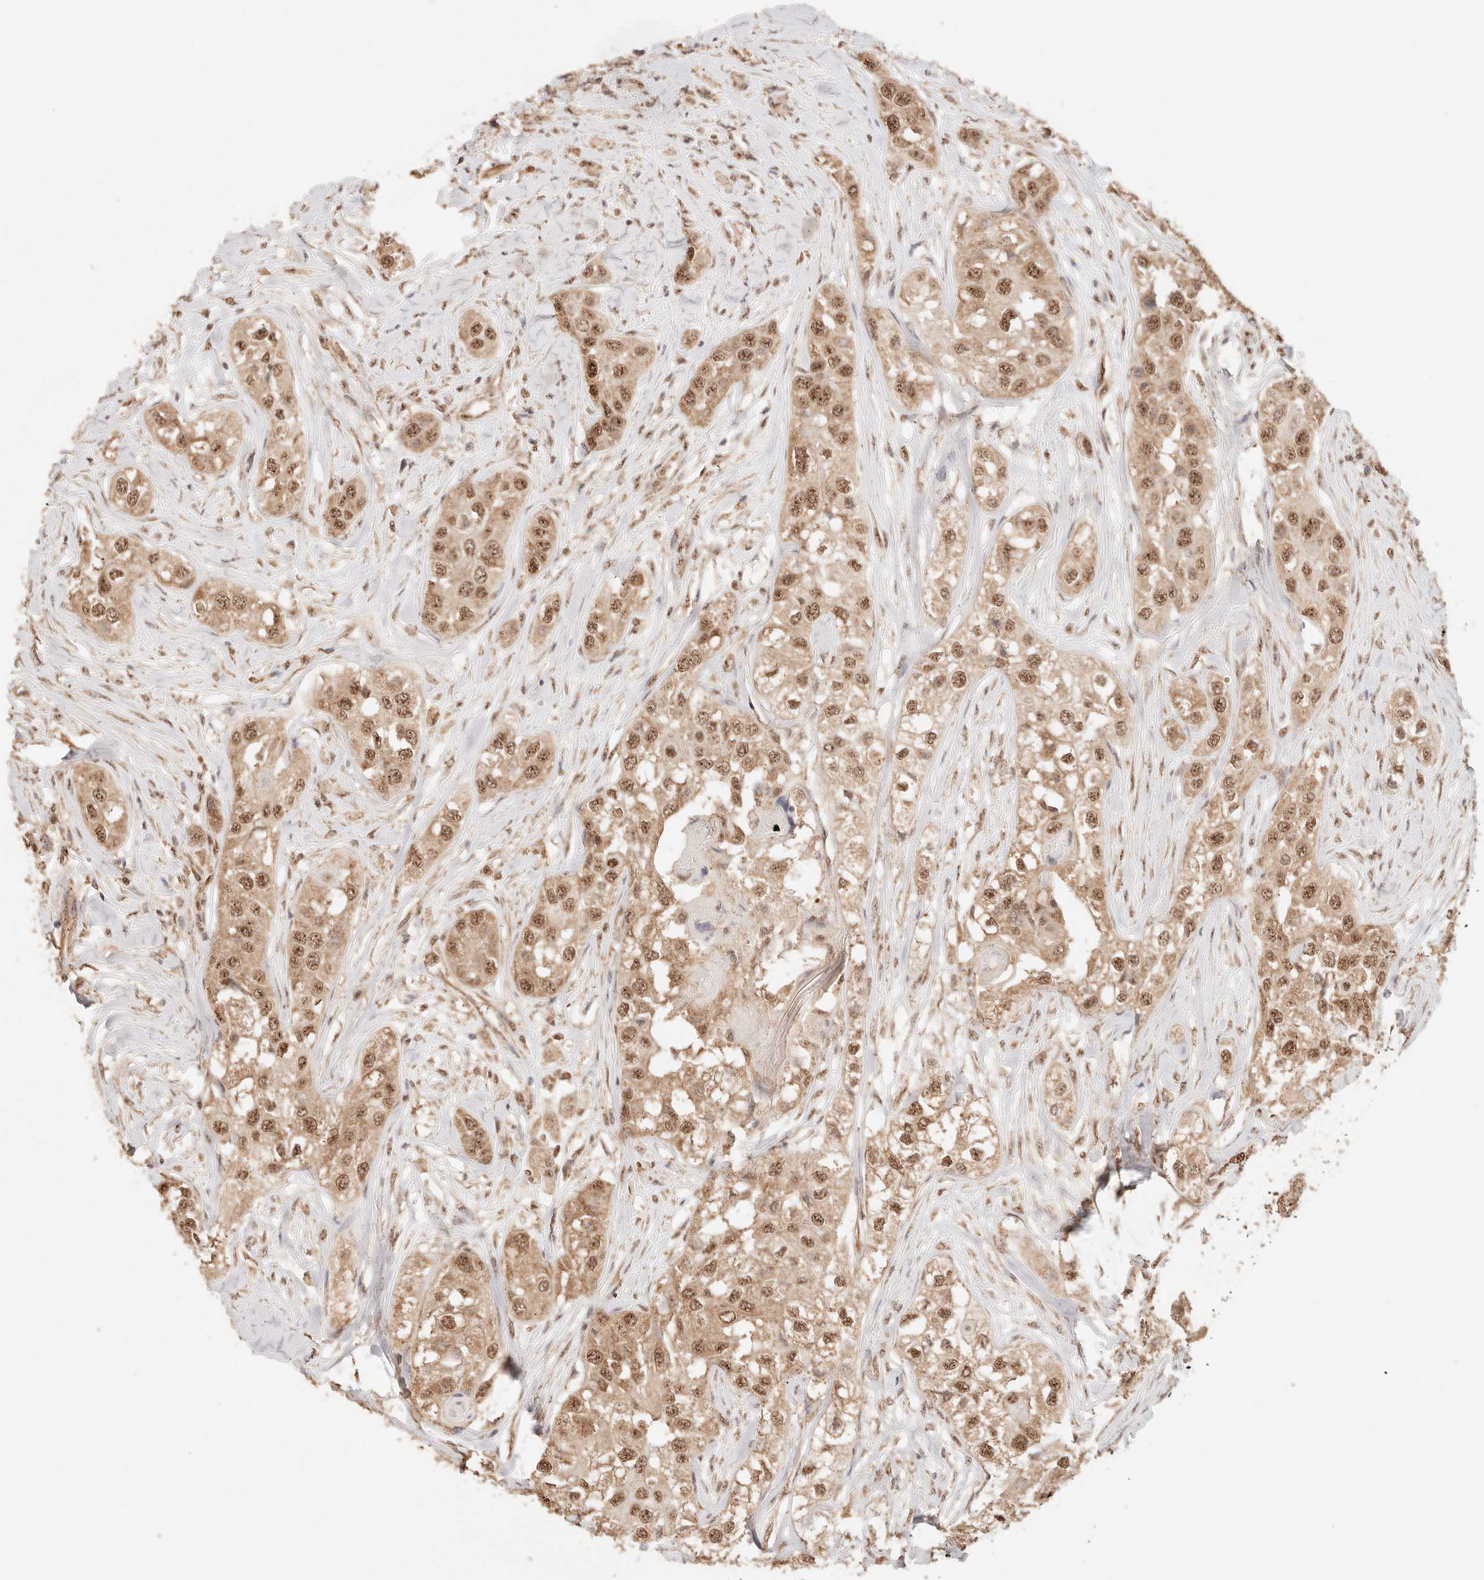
{"staining": {"intensity": "moderate", "quantity": ">75%", "location": "cytoplasmic/membranous,nuclear"}, "tissue": "head and neck cancer", "cell_type": "Tumor cells", "image_type": "cancer", "snomed": [{"axis": "morphology", "description": "Normal tissue, NOS"}, {"axis": "morphology", "description": "Squamous cell carcinoma, NOS"}, {"axis": "topography", "description": "Skeletal muscle"}, {"axis": "topography", "description": "Head-Neck"}], "caption": "Immunohistochemistry image of squamous cell carcinoma (head and neck) stained for a protein (brown), which demonstrates medium levels of moderate cytoplasmic/membranous and nuclear positivity in about >75% of tumor cells.", "gene": "IL1R2", "patient": {"sex": "male", "age": 51}}